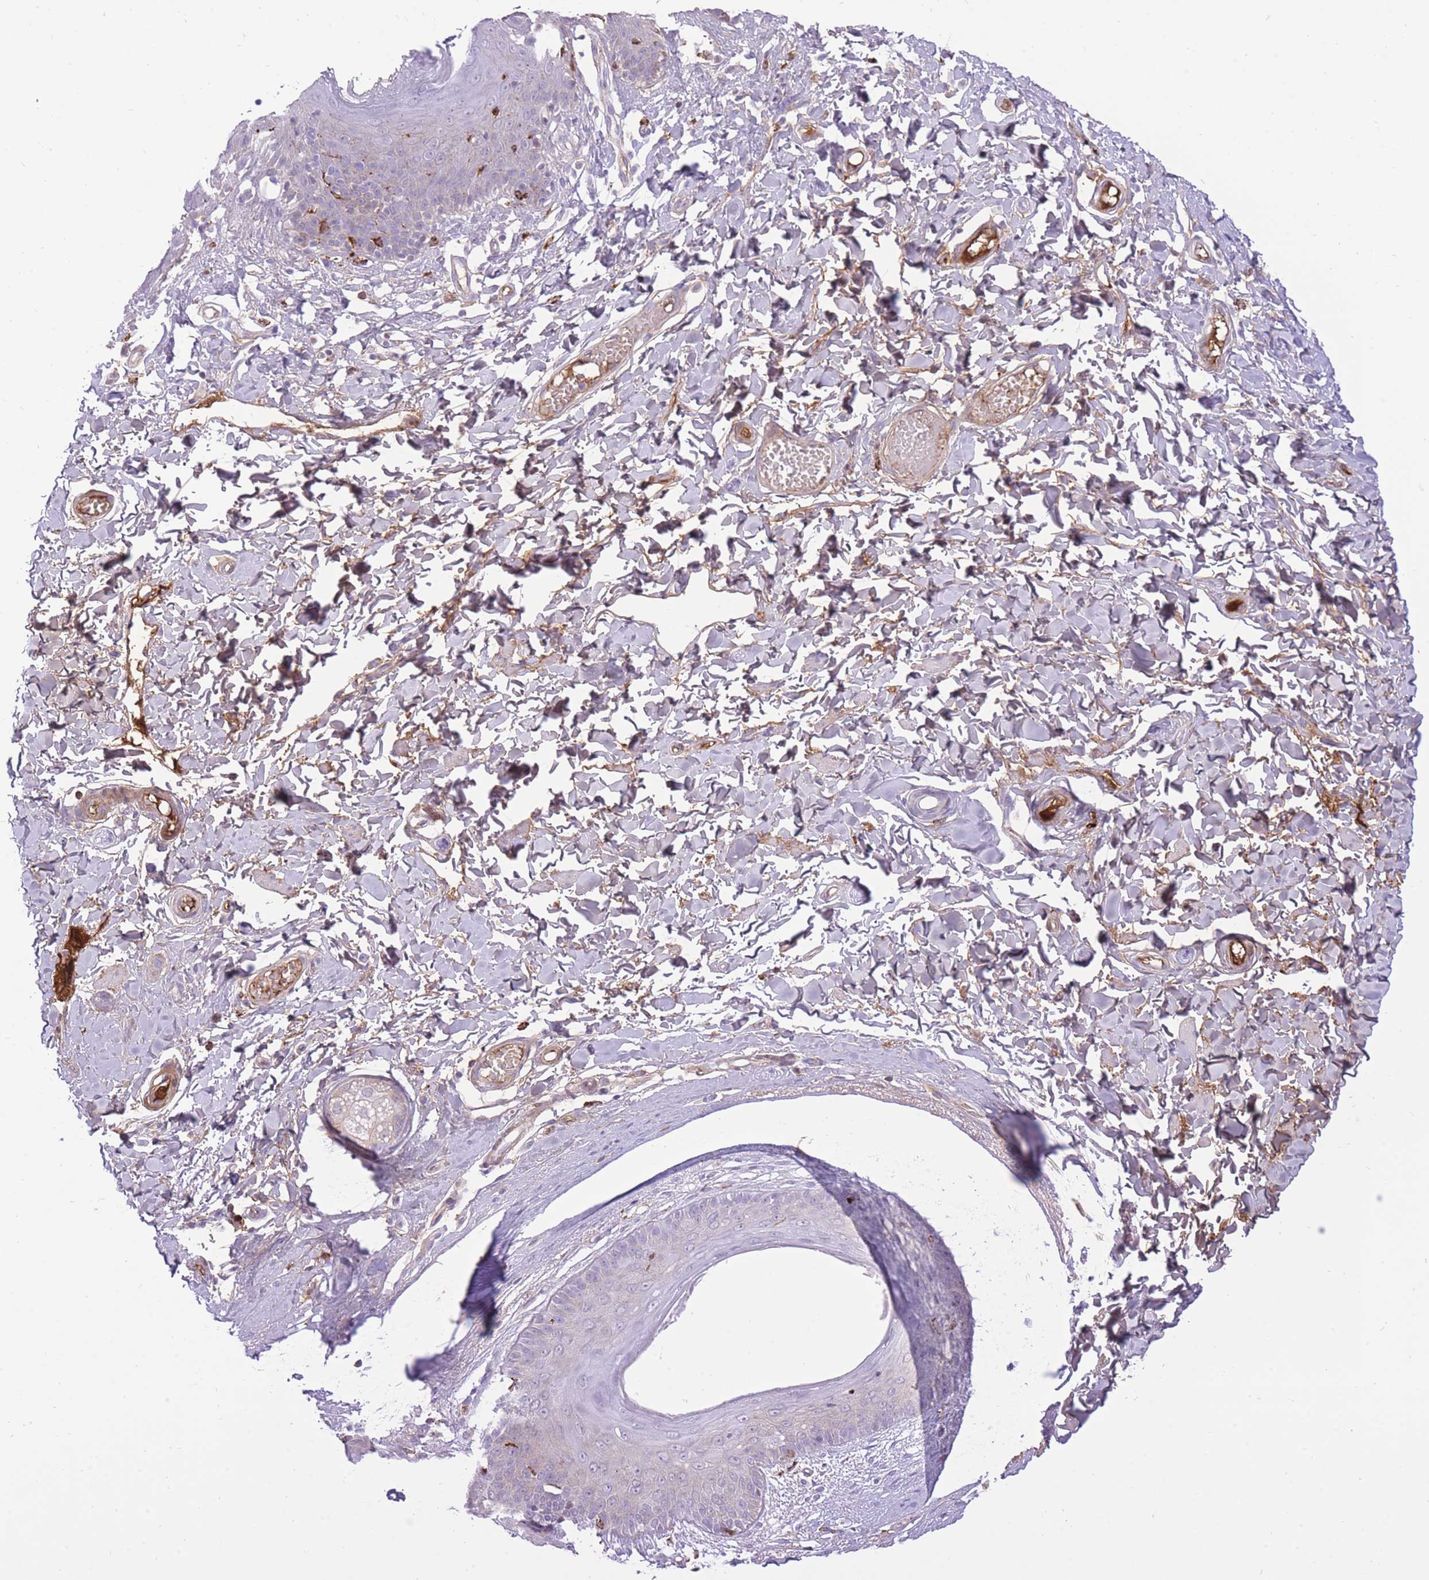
{"staining": {"intensity": "negative", "quantity": "none", "location": "none"}, "tissue": "skin", "cell_type": "Epidermal cells", "image_type": "normal", "snomed": [{"axis": "morphology", "description": "Normal tissue, NOS"}, {"axis": "topography", "description": "Vulva"}], "caption": "A histopathology image of skin stained for a protein reveals no brown staining in epidermal cells. (DAB immunohistochemistry (IHC) with hematoxylin counter stain).", "gene": "MEIS3", "patient": {"sex": "female", "age": 66}}